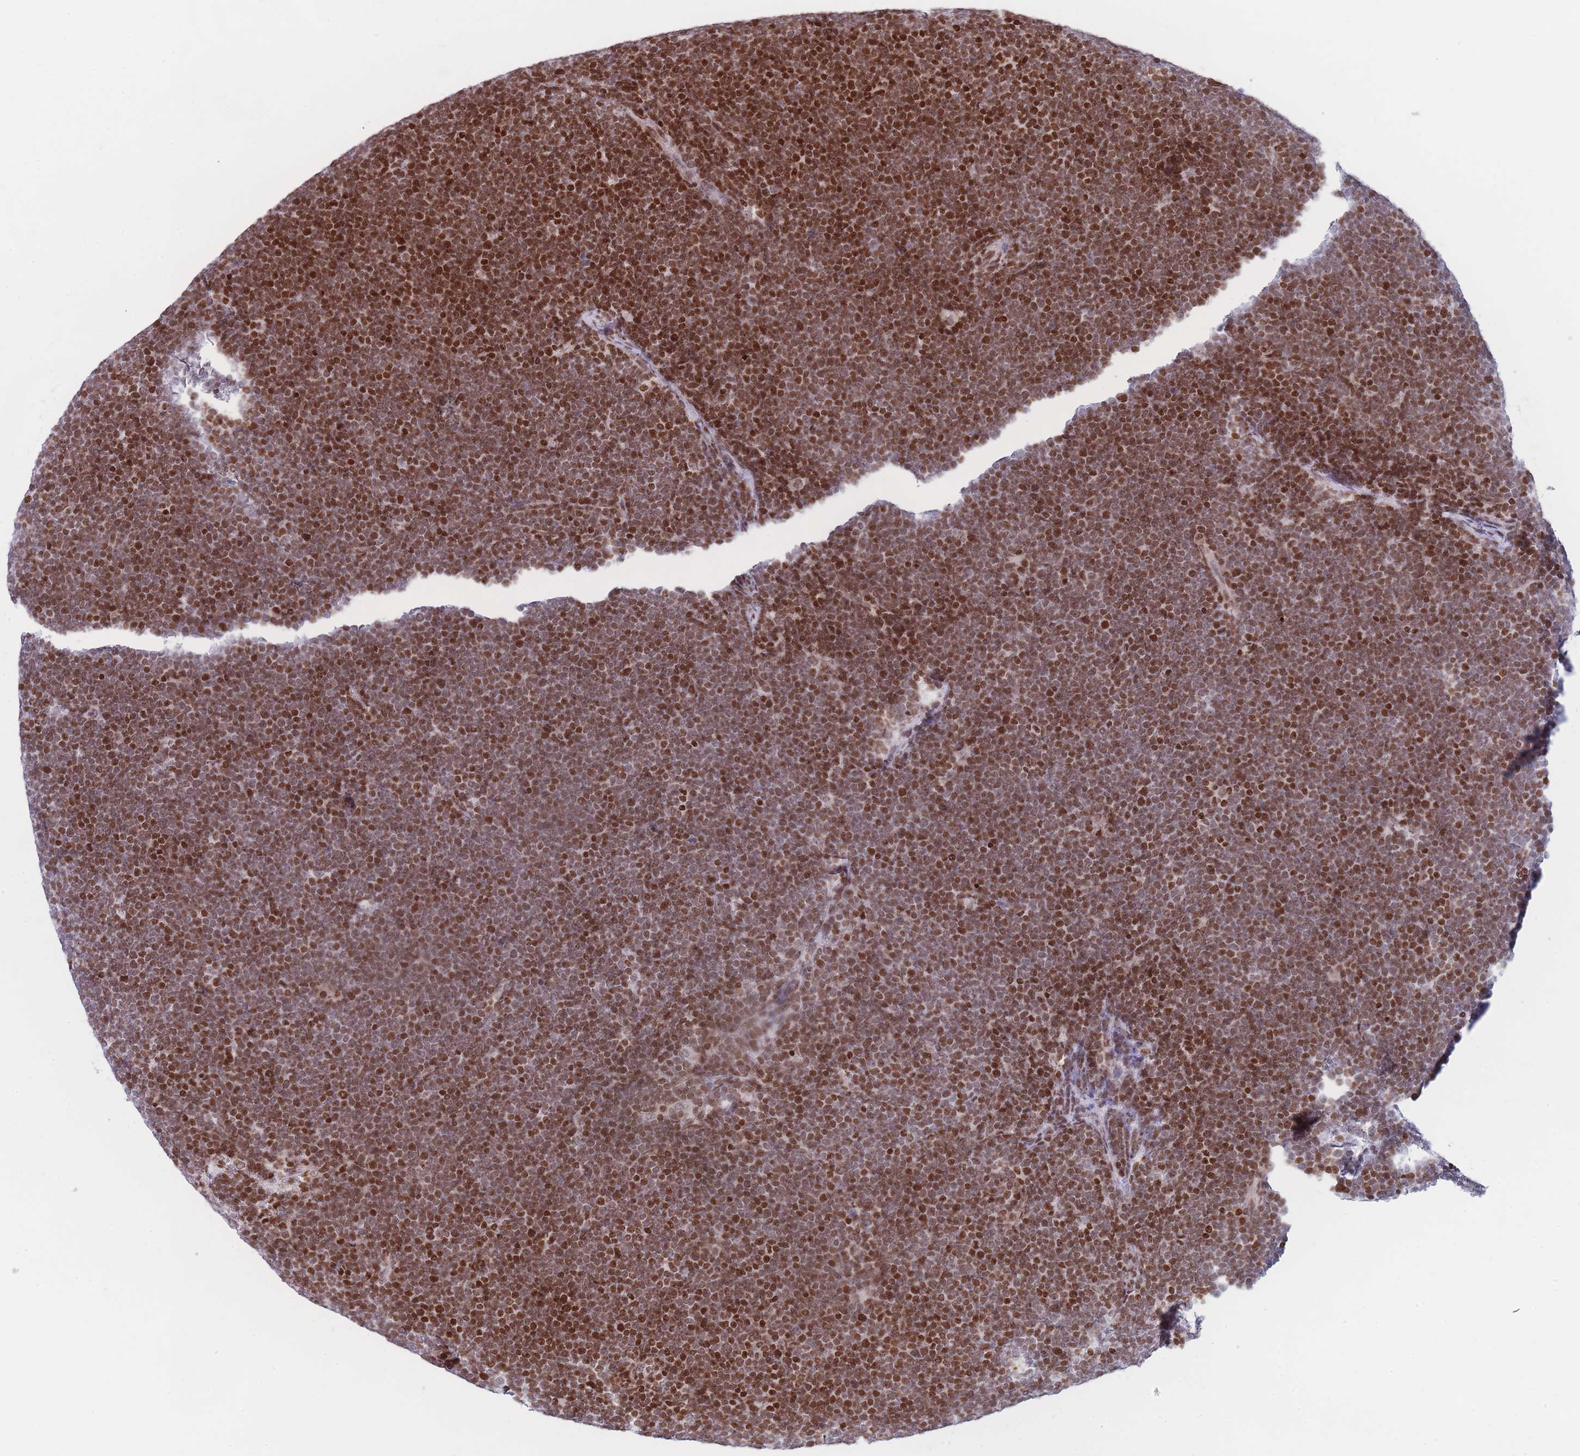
{"staining": {"intensity": "moderate", "quantity": ">75%", "location": "nuclear"}, "tissue": "lymphoma", "cell_type": "Tumor cells", "image_type": "cancer", "snomed": [{"axis": "morphology", "description": "Malignant lymphoma, non-Hodgkin's type, High grade"}, {"axis": "topography", "description": "Lymph node"}], "caption": "An immunohistochemistry photomicrograph of tumor tissue is shown. Protein staining in brown shows moderate nuclear positivity in lymphoma within tumor cells.", "gene": "AK9", "patient": {"sex": "male", "age": 13}}